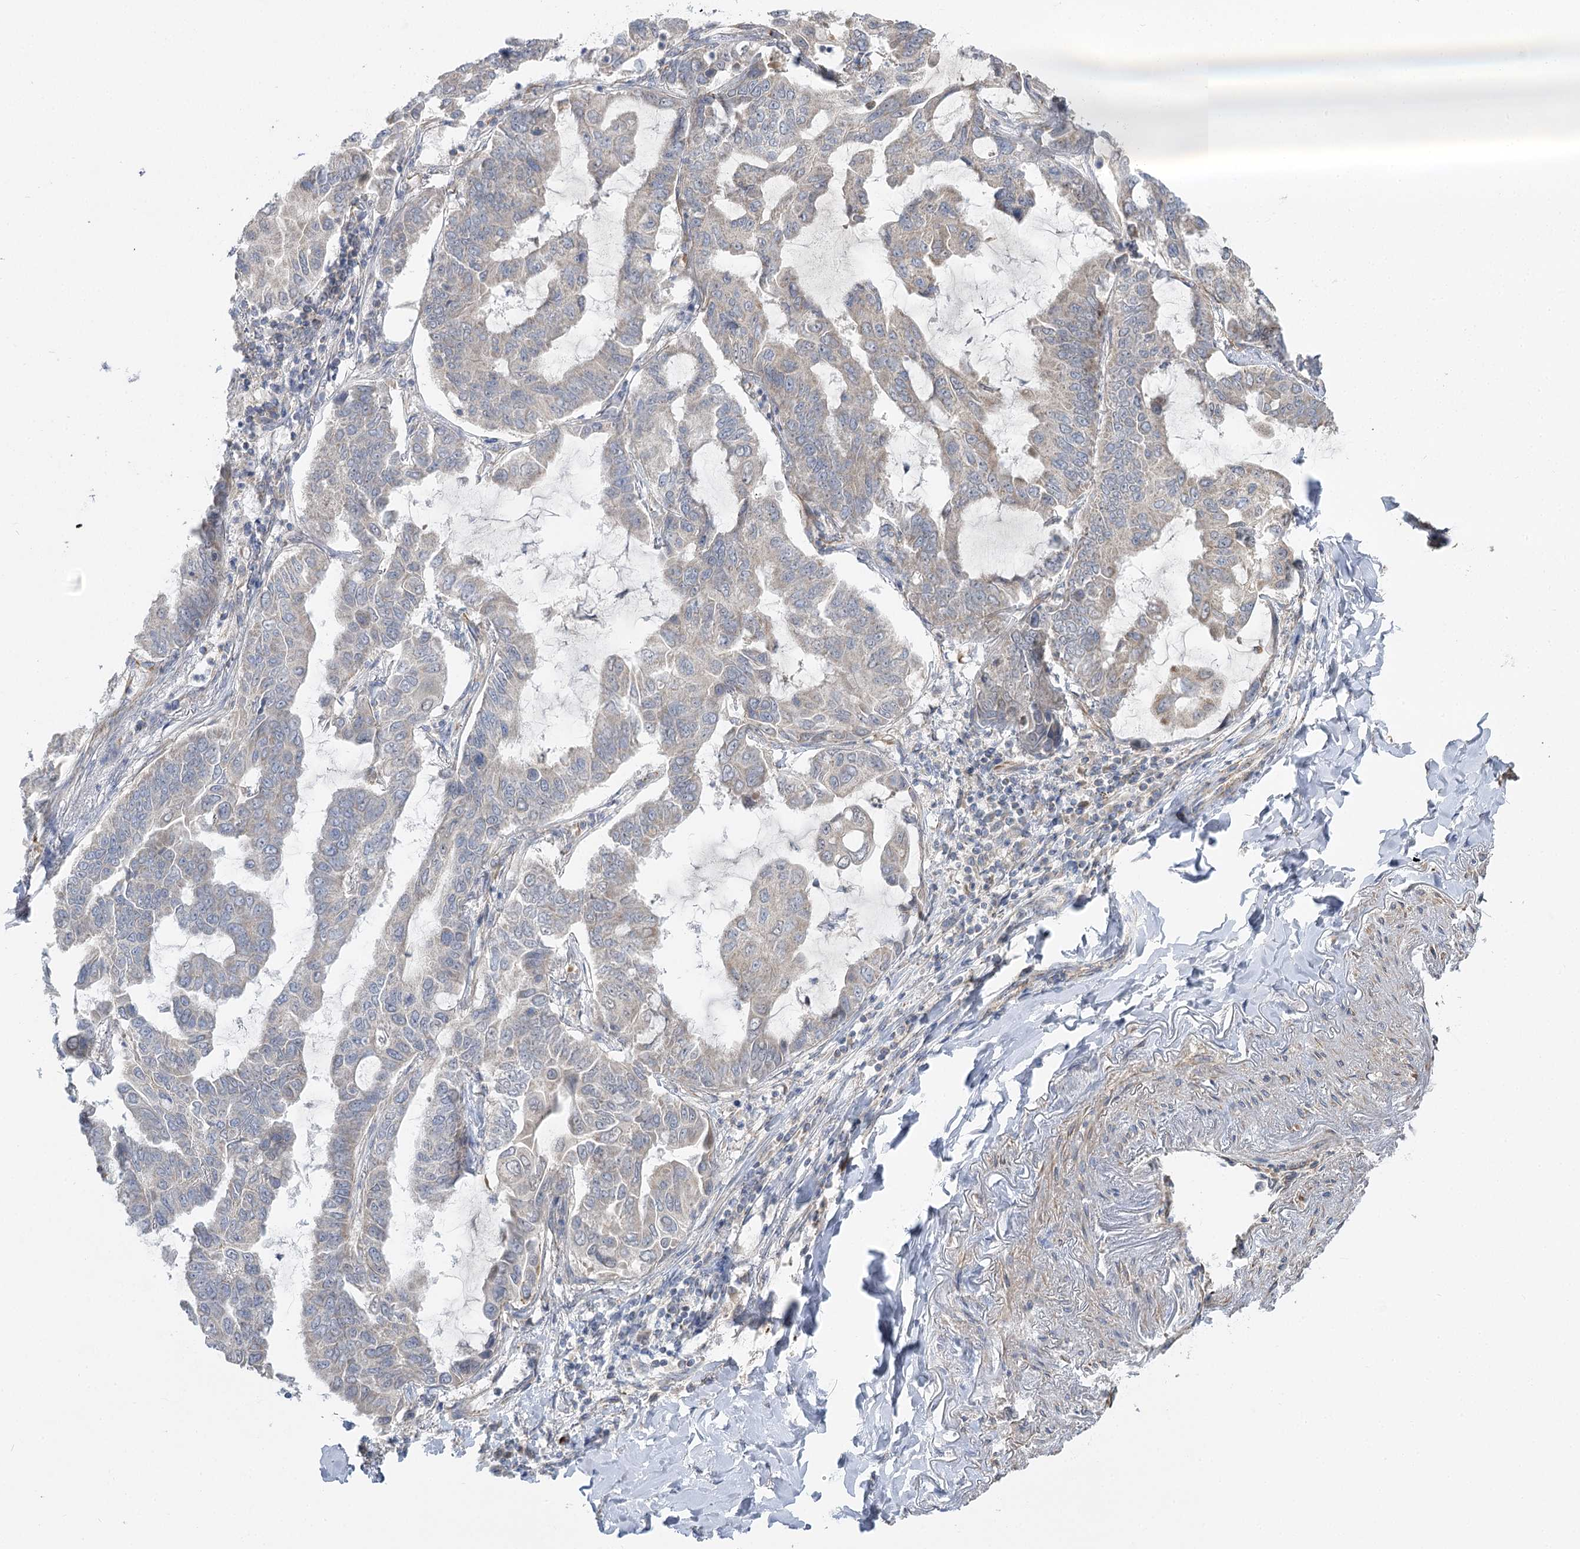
{"staining": {"intensity": "negative", "quantity": "none", "location": "none"}, "tissue": "lung cancer", "cell_type": "Tumor cells", "image_type": "cancer", "snomed": [{"axis": "morphology", "description": "Adenocarcinoma, NOS"}, {"axis": "topography", "description": "Lung"}], "caption": "Lung cancer (adenocarcinoma) was stained to show a protein in brown. There is no significant expression in tumor cells. (Brightfield microscopy of DAB immunohistochemistry (IHC) at high magnification).", "gene": "KIAA0825", "patient": {"sex": "male", "age": 64}}